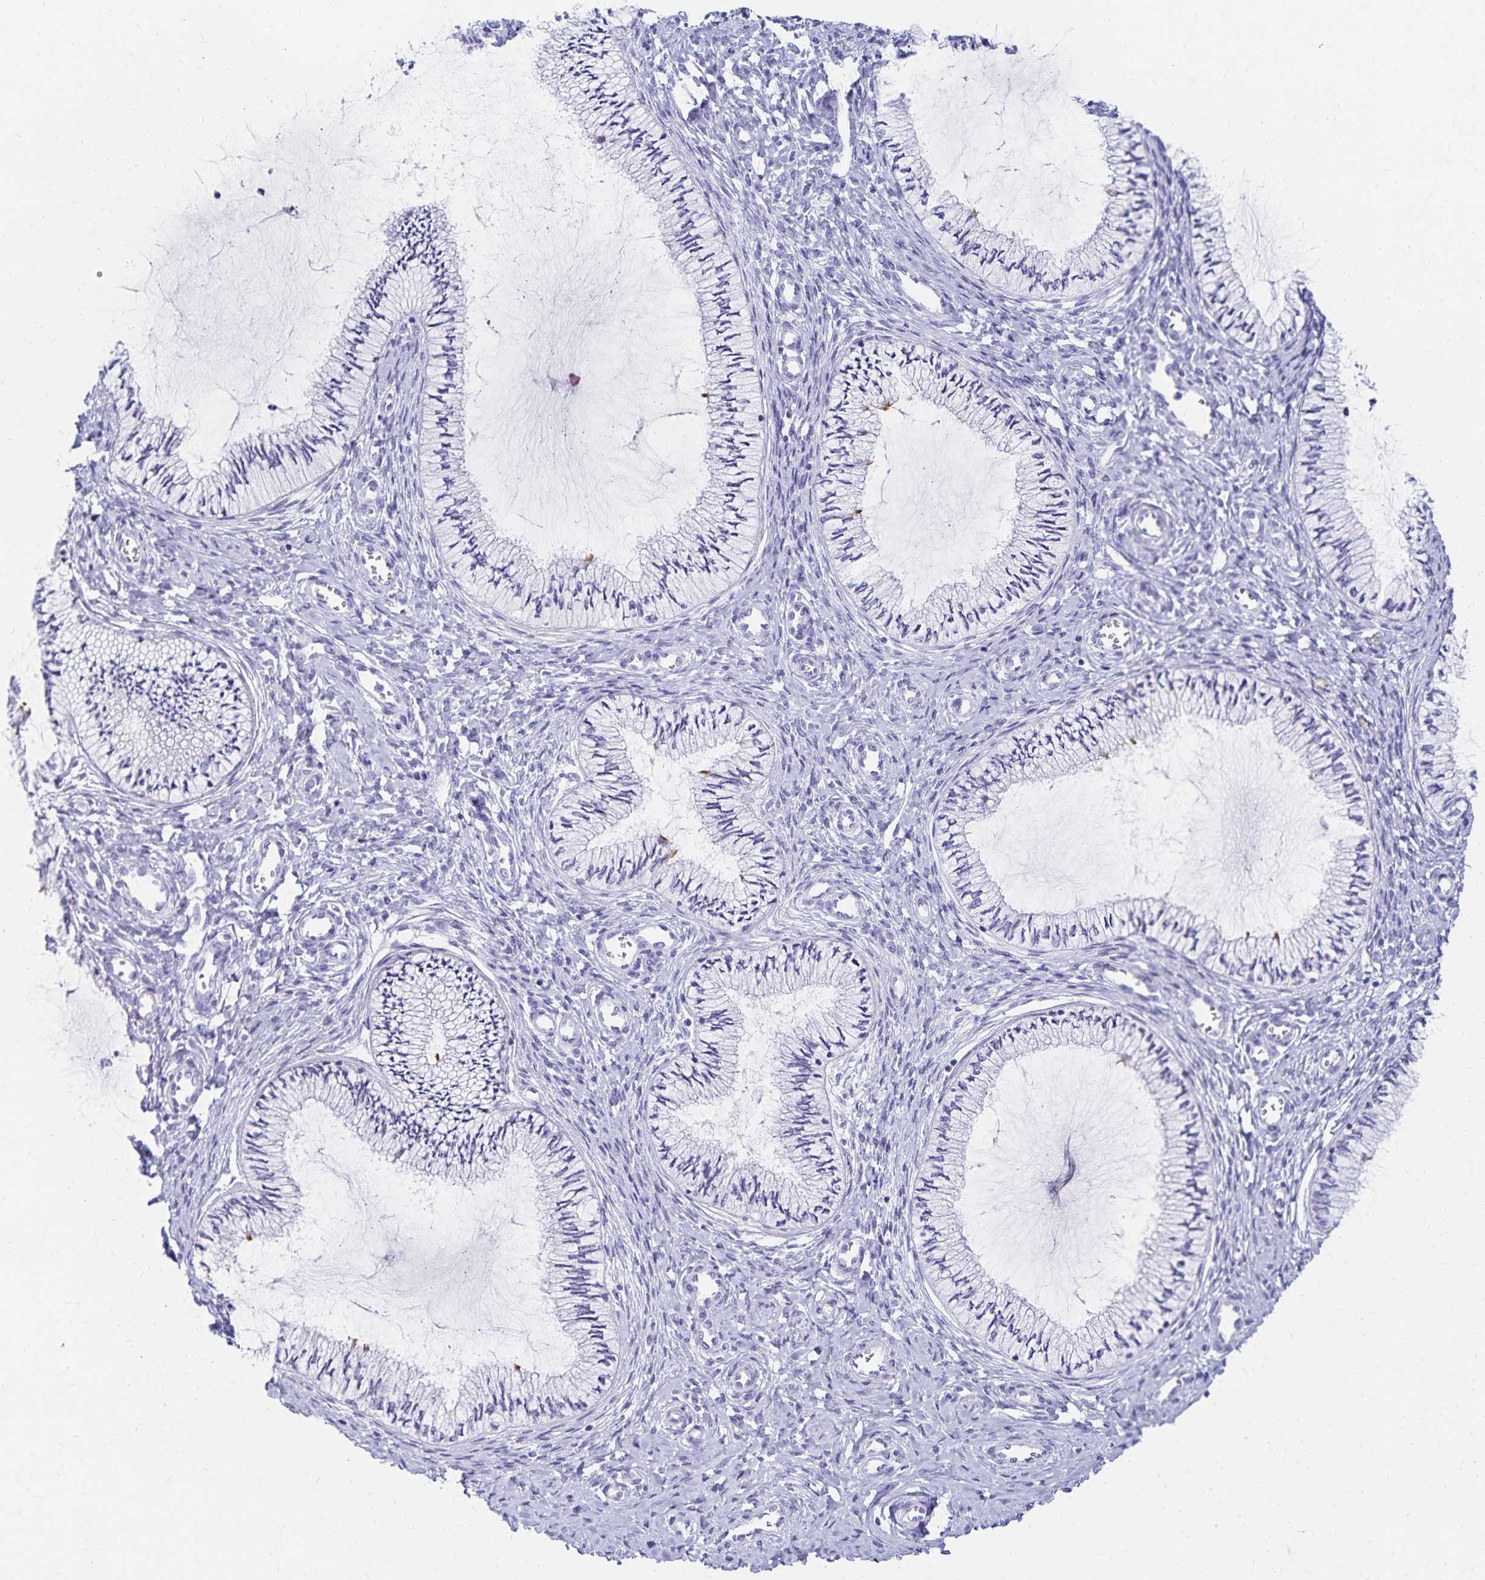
{"staining": {"intensity": "negative", "quantity": "none", "location": "none"}, "tissue": "cervix", "cell_type": "Glandular cells", "image_type": "normal", "snomed": [{"axis": "morphology", "description": "Normal tissue, NOS"}, {"axis": "topography", "description": "Cervix"}], "caption": "A histopathology image of cervix stained for a protein exhibits no brown staining in glandular cells.", "gene": "C2orf50", "patient": {"sex": "female", "age": 24}}